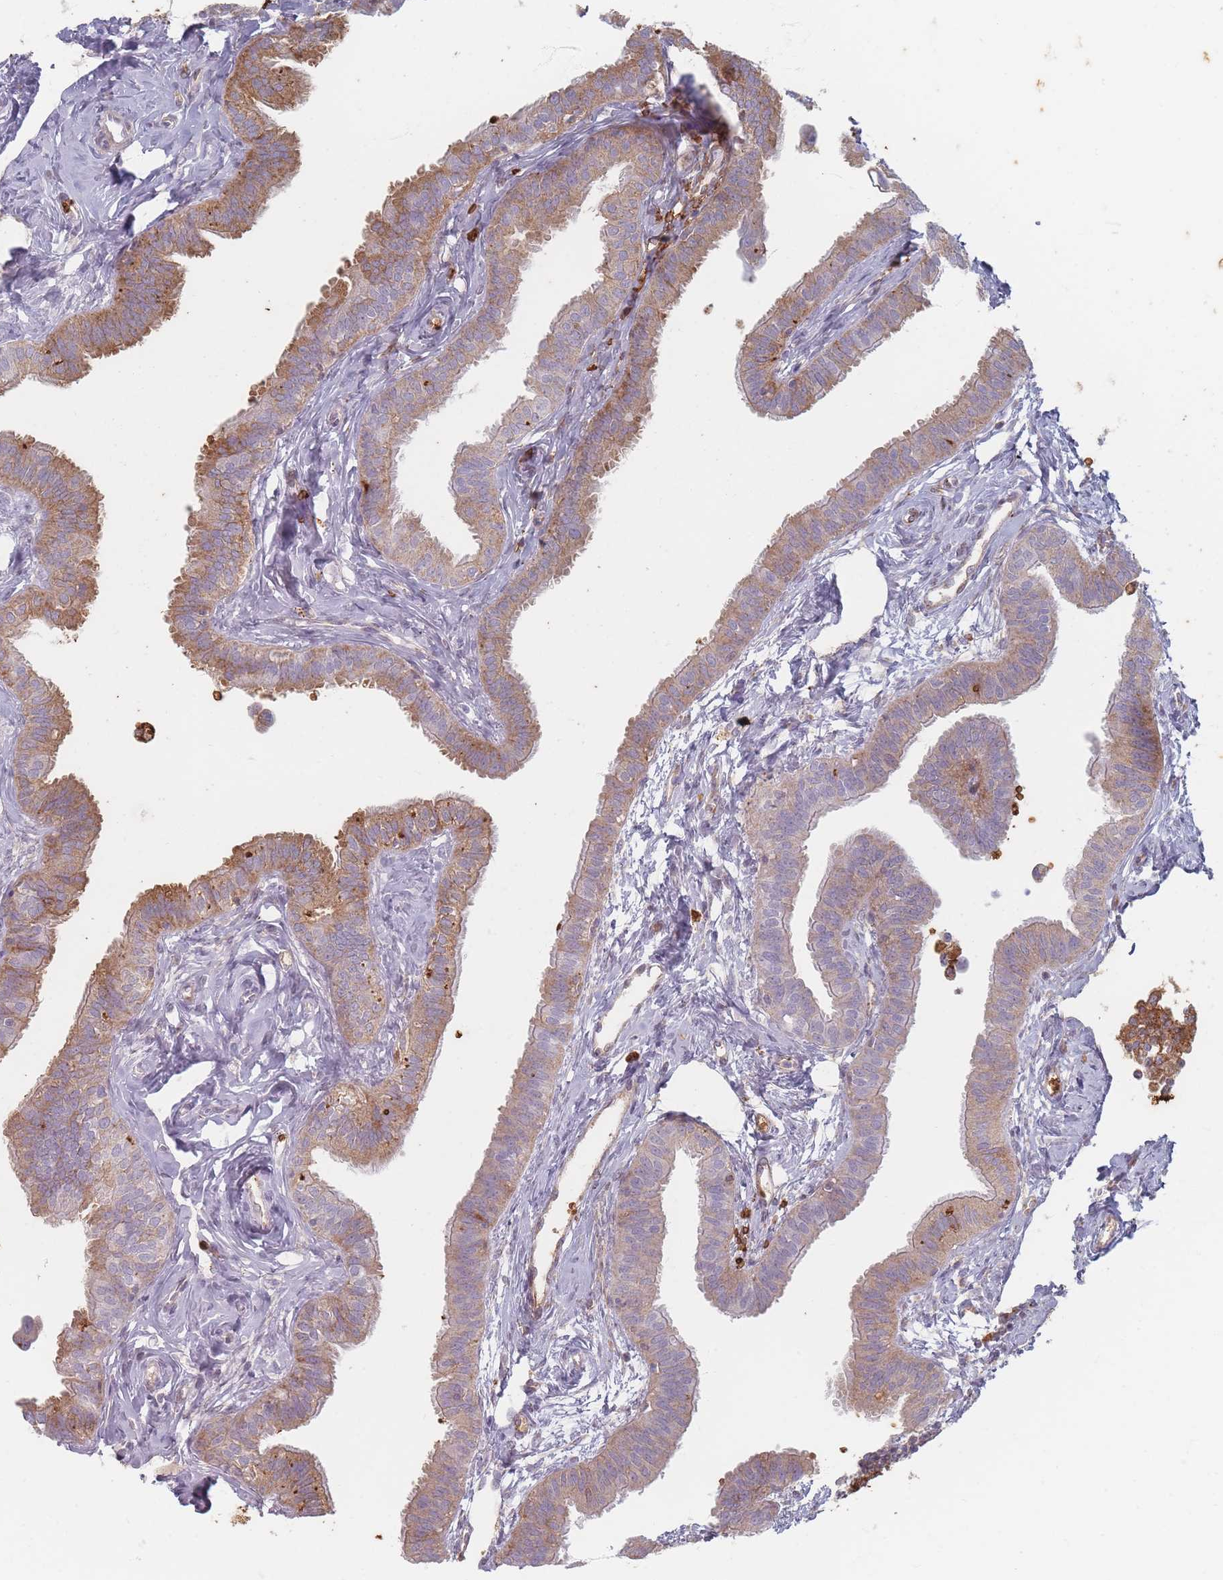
{"staining": {"intensity": "moderate", "quantity": "25%-75%", "location": "cytoplasmic/membranous"}, "tissue": "fallopian tube", "cell_type": "Glandular cells", "image_type": "normal", "snomed": [{"axis": "morphology", "description": "Normal tissue, NOS"}, {"axis": "morphology", "description": "Carcinoma, NOS"}, {"axis": "topography", "description": "Fallopian tube"}, {"axis": "topography", "description": "Ovary"}], "caption": "Protein staining displays moderate cytoplasmic/membranous positivity in approximately 25%-75% of glandular cells in normal fallopian tube. (Stains: DAB in brown, nuclei in blue, Microscopy: brightfield microscopy at high magnification).", "gene": "SLC2A6", "patient": {"sex": "female", "age": 59}}